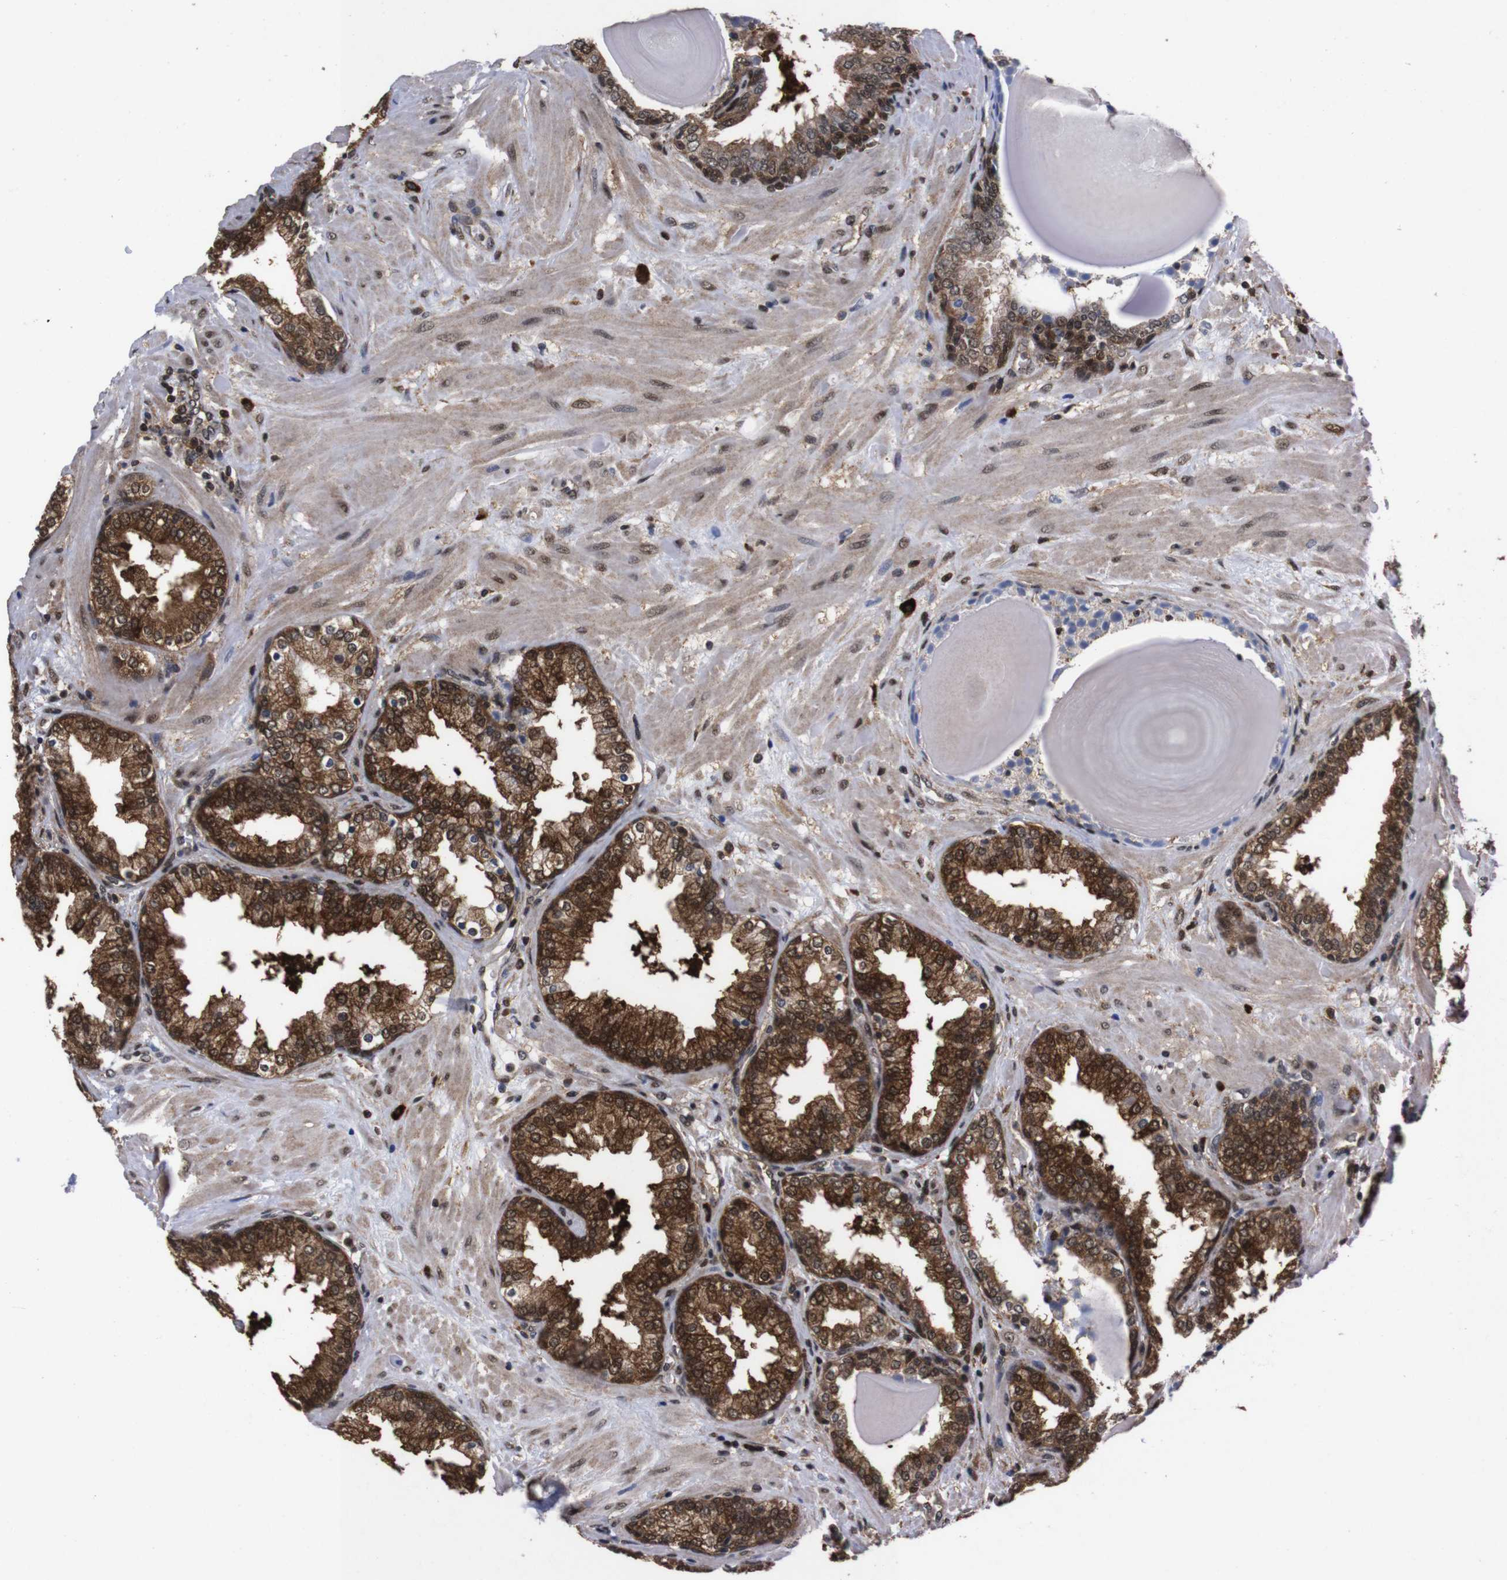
{"staining": {"intensity": "strong", "quantity": ">75%", "location": "cytoplasmic/membranous,nuclear"}, "tissue": "prostate", "cell_type": "Glandular cells", "image_type": "normal", "snomed": [{"axis": "morphology", "description": "Normal tissue, NOS"}, {"axis": "topography", "description": "Prostate"}], "caption": "This photomicrograph exhibits immunohistochemistry staining of normal prostate, with high strong cytoplasmic/membranous,nuclear staining in about >75% of glandular cells.", "gene": "UBQLN2", "patient": {"sex": "male", "age": 51}}